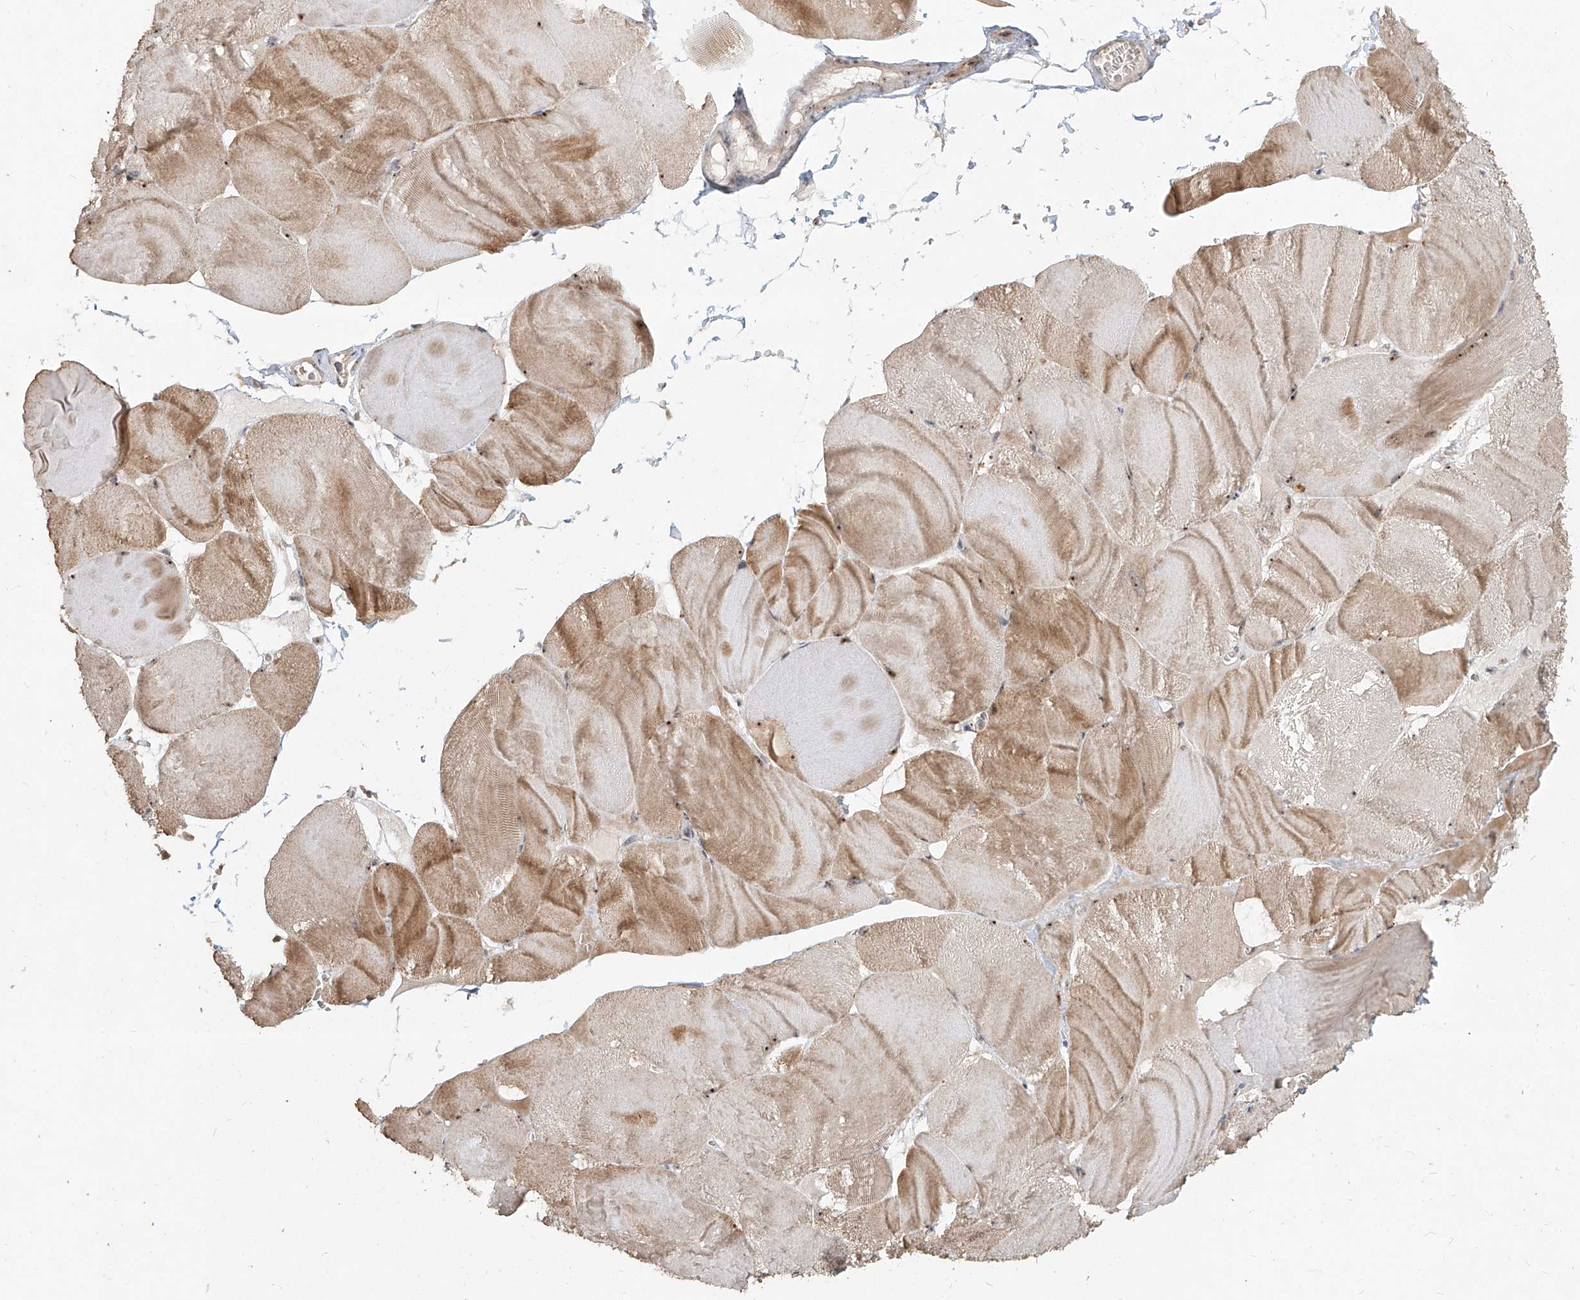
{"staining": {"intensity": "moderate", "quantity": ">75%", "location": "cytoplasmic/membranous,nuclear"}, "tissue": "skeletal muscle", "cell_type": "Myocytes", "image_type": "normal", "snomed": [{"axis": "morphology", "description": "Normal tissue, NOS"}, {"axis": "morphology", "description": "Basal cell carcinoma"}, {"axis": "topography", "description": "Skeletal muscle"}], "caption": "Immunohistochemical staining of benign skeletal muscle demonstrates moderate cytoplasmic/membranous,nuclear protein positivity in about >75% of myocytes.", "gene": "BYSL", "patient": {"sex": "female", "age": 64}}